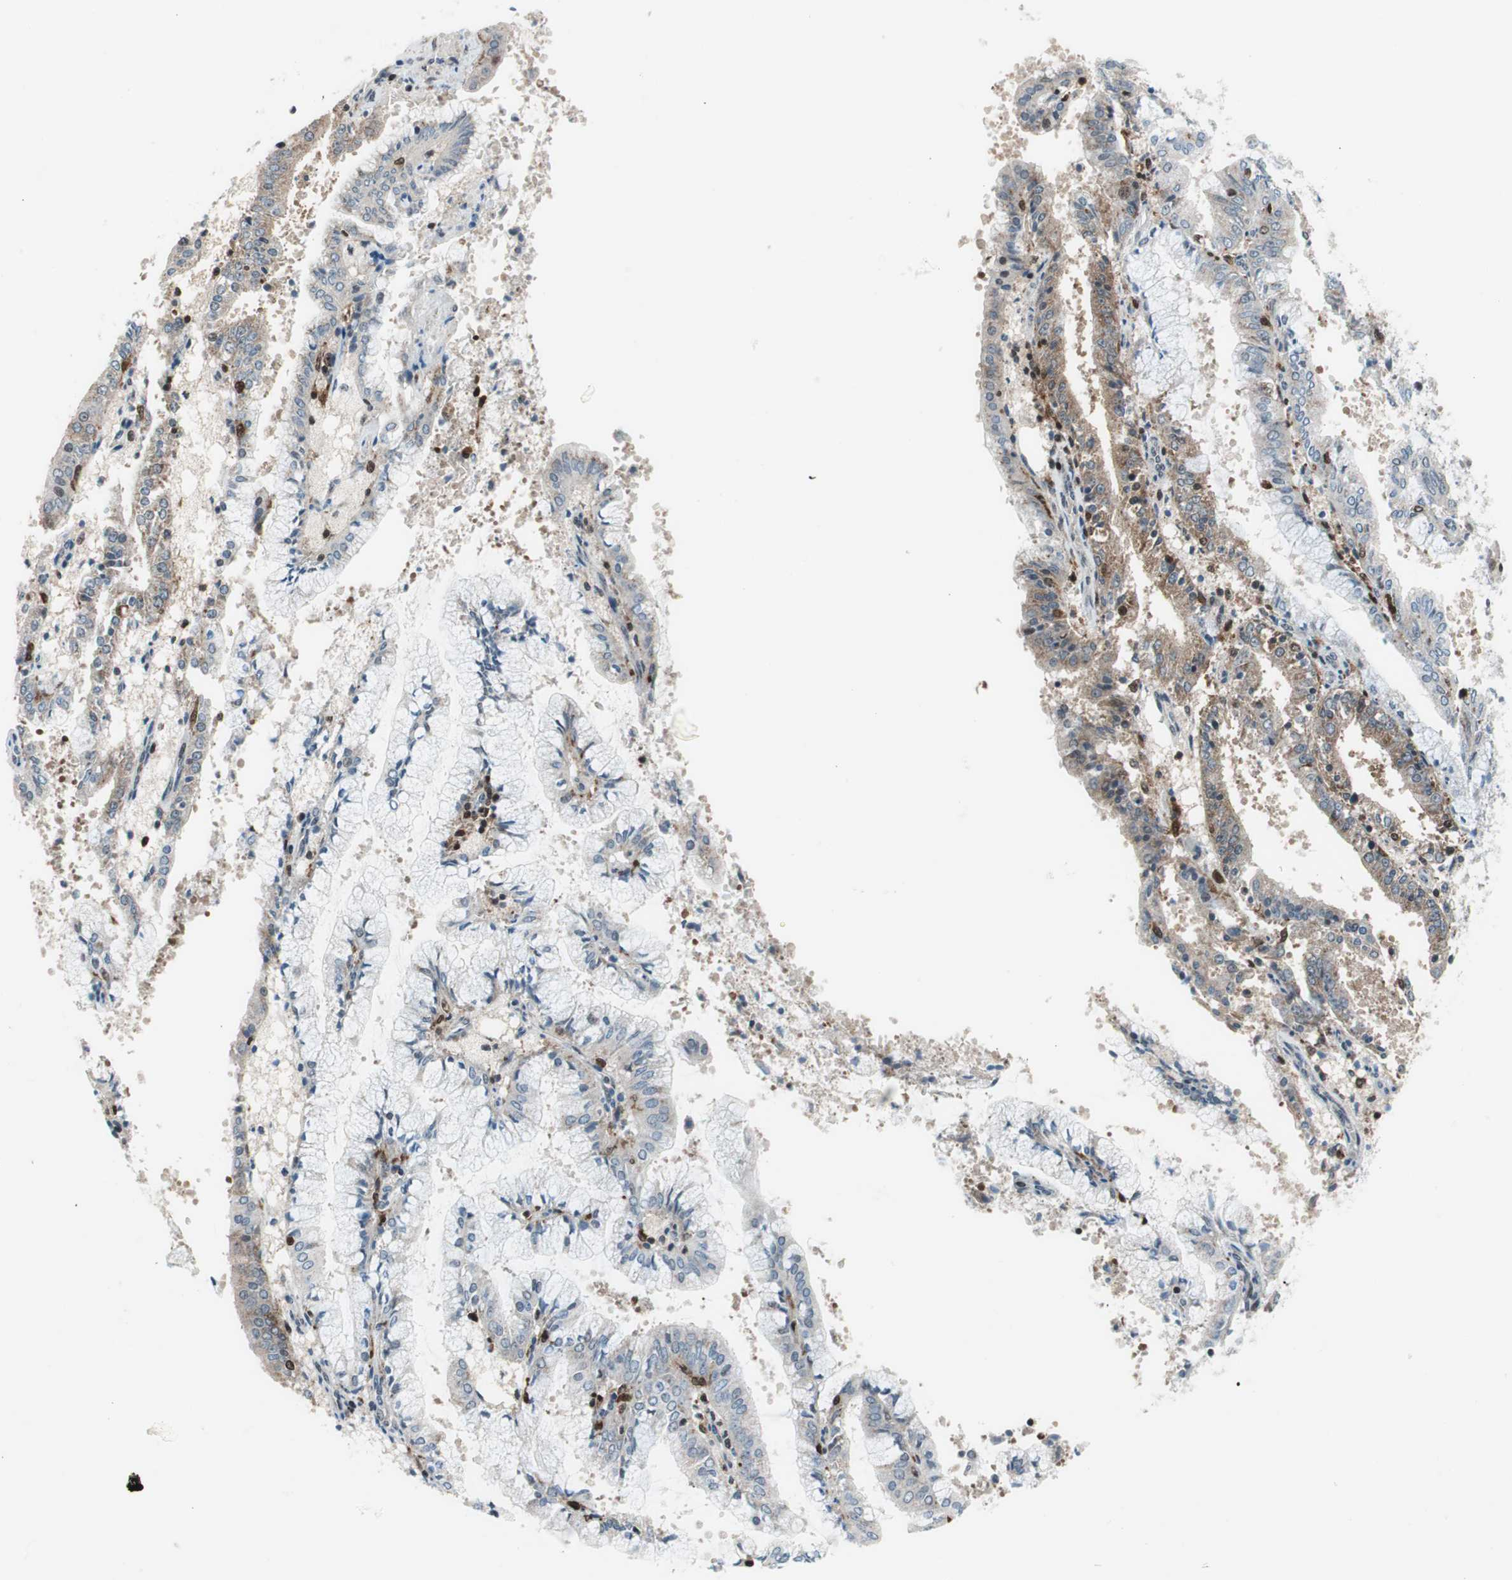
{"staining": {"intensity": "moderate", "quantity": "25%-75%", "location": "cytoplasmic/membranous"}, "tissue": "endometrial cancer", "cell_type": "Tumor cells", "image_type": "cancer", "snomed": [{"axis": "morphology", "description": "Adenocarcinoma, NOS"}, {"axis": "topography", "description": "Endometrium"}], "caption": "Brown immunohistochemical staining in endometrial cancer displays moderate cytoplasmic/membranous staining in about 25%-75% of tumor cells.", "gene": "RGS10", "patient": {"sex": "female", "age": 63}}